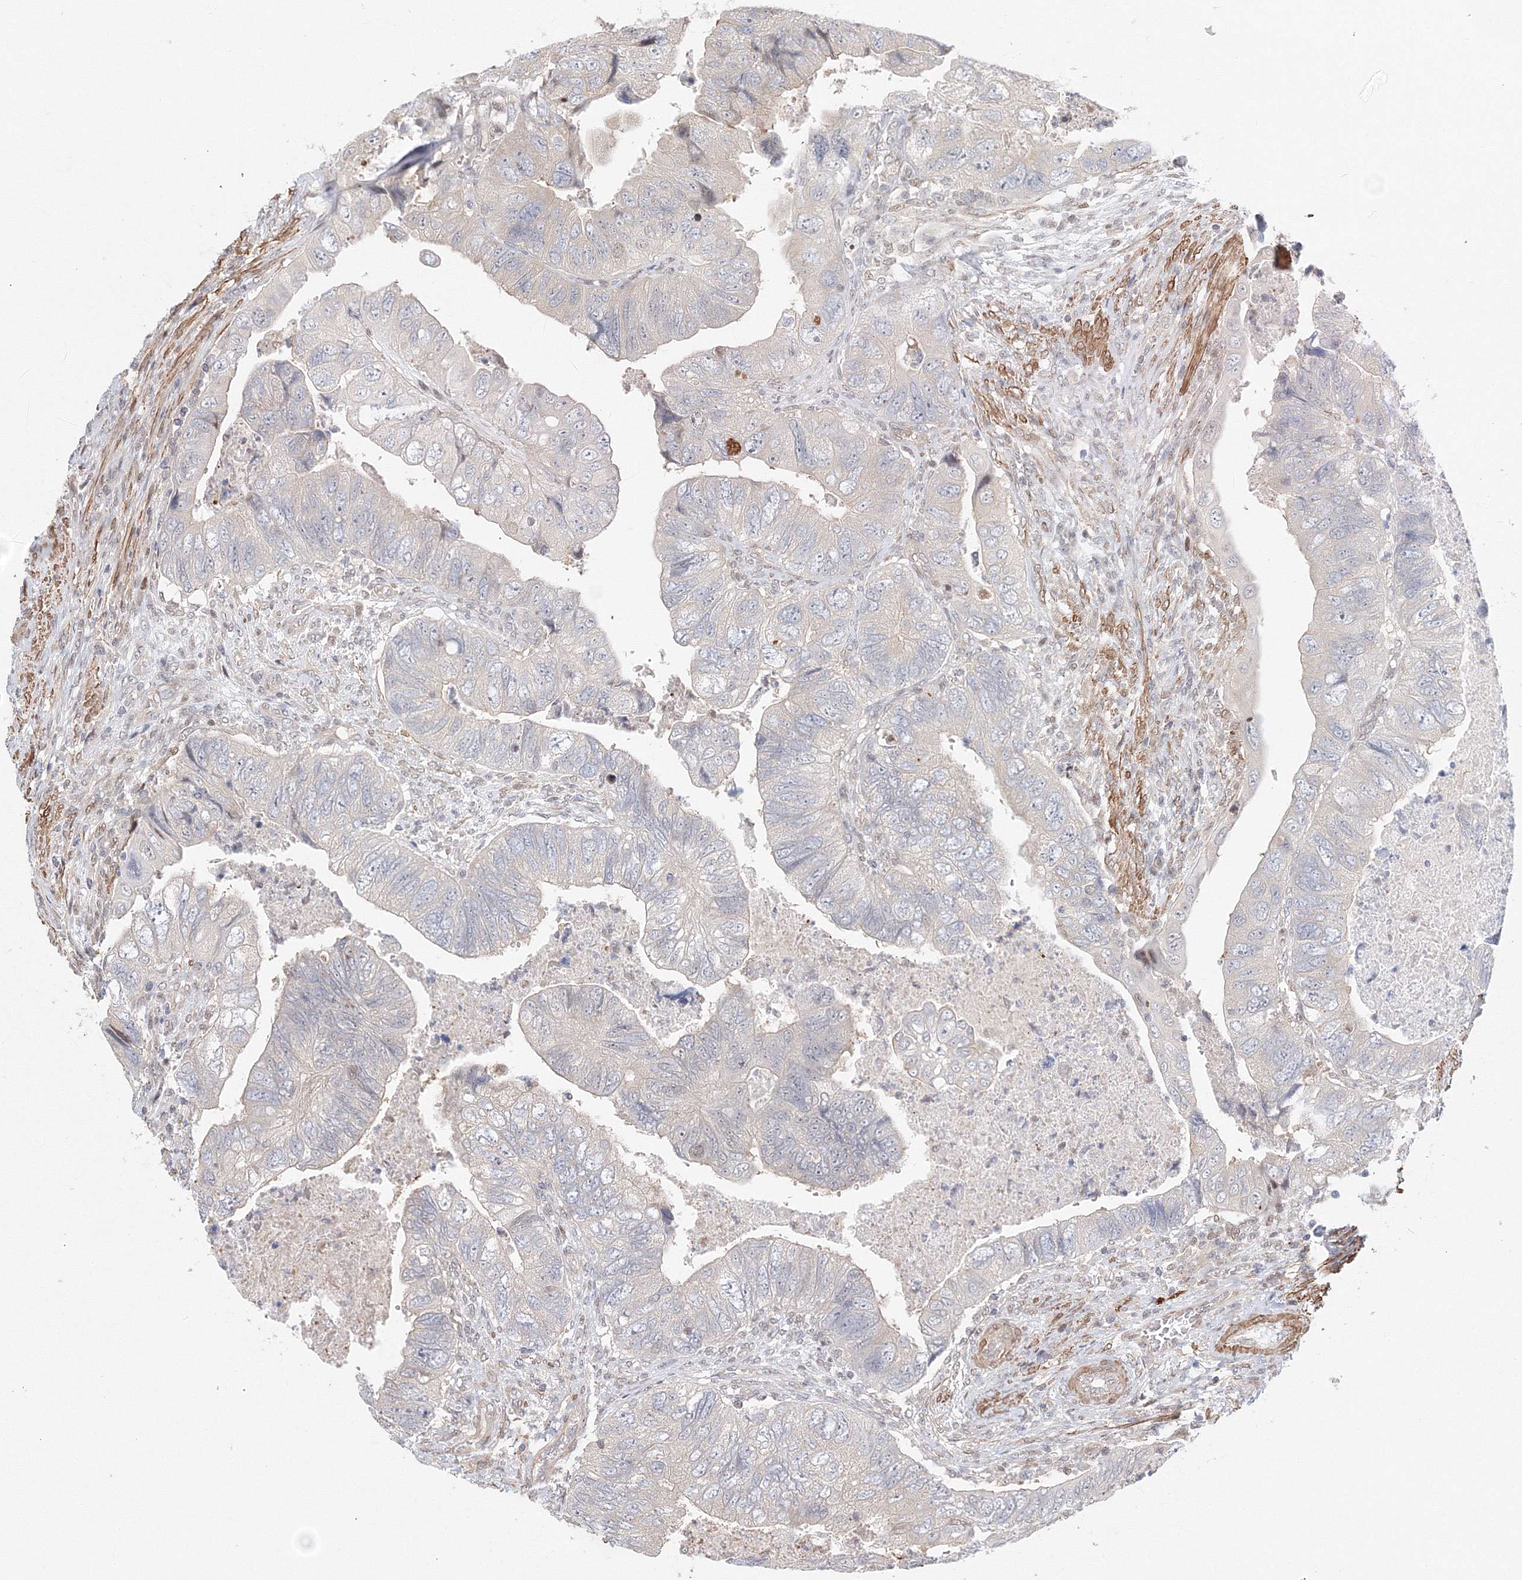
{"staining": {"intensity": "negative", "quantity": "none", "location": "none"}, "tissue": "colorectal cancer", "cell_type": "Tumor cells", "image_type": "cancer", "snomed": [{"axis": "morphology", "description": "Adenocarcinoma, NOS"}, {"axis": "topography", "description": "Rectum"}], "caption": "Adenocarcinoma (colorectal) was stained to show a protein in brown. There is no significant staining in tumor cells.", "gene": "ARHGAP21", "patient": {"sex": "male", "age": 63}}